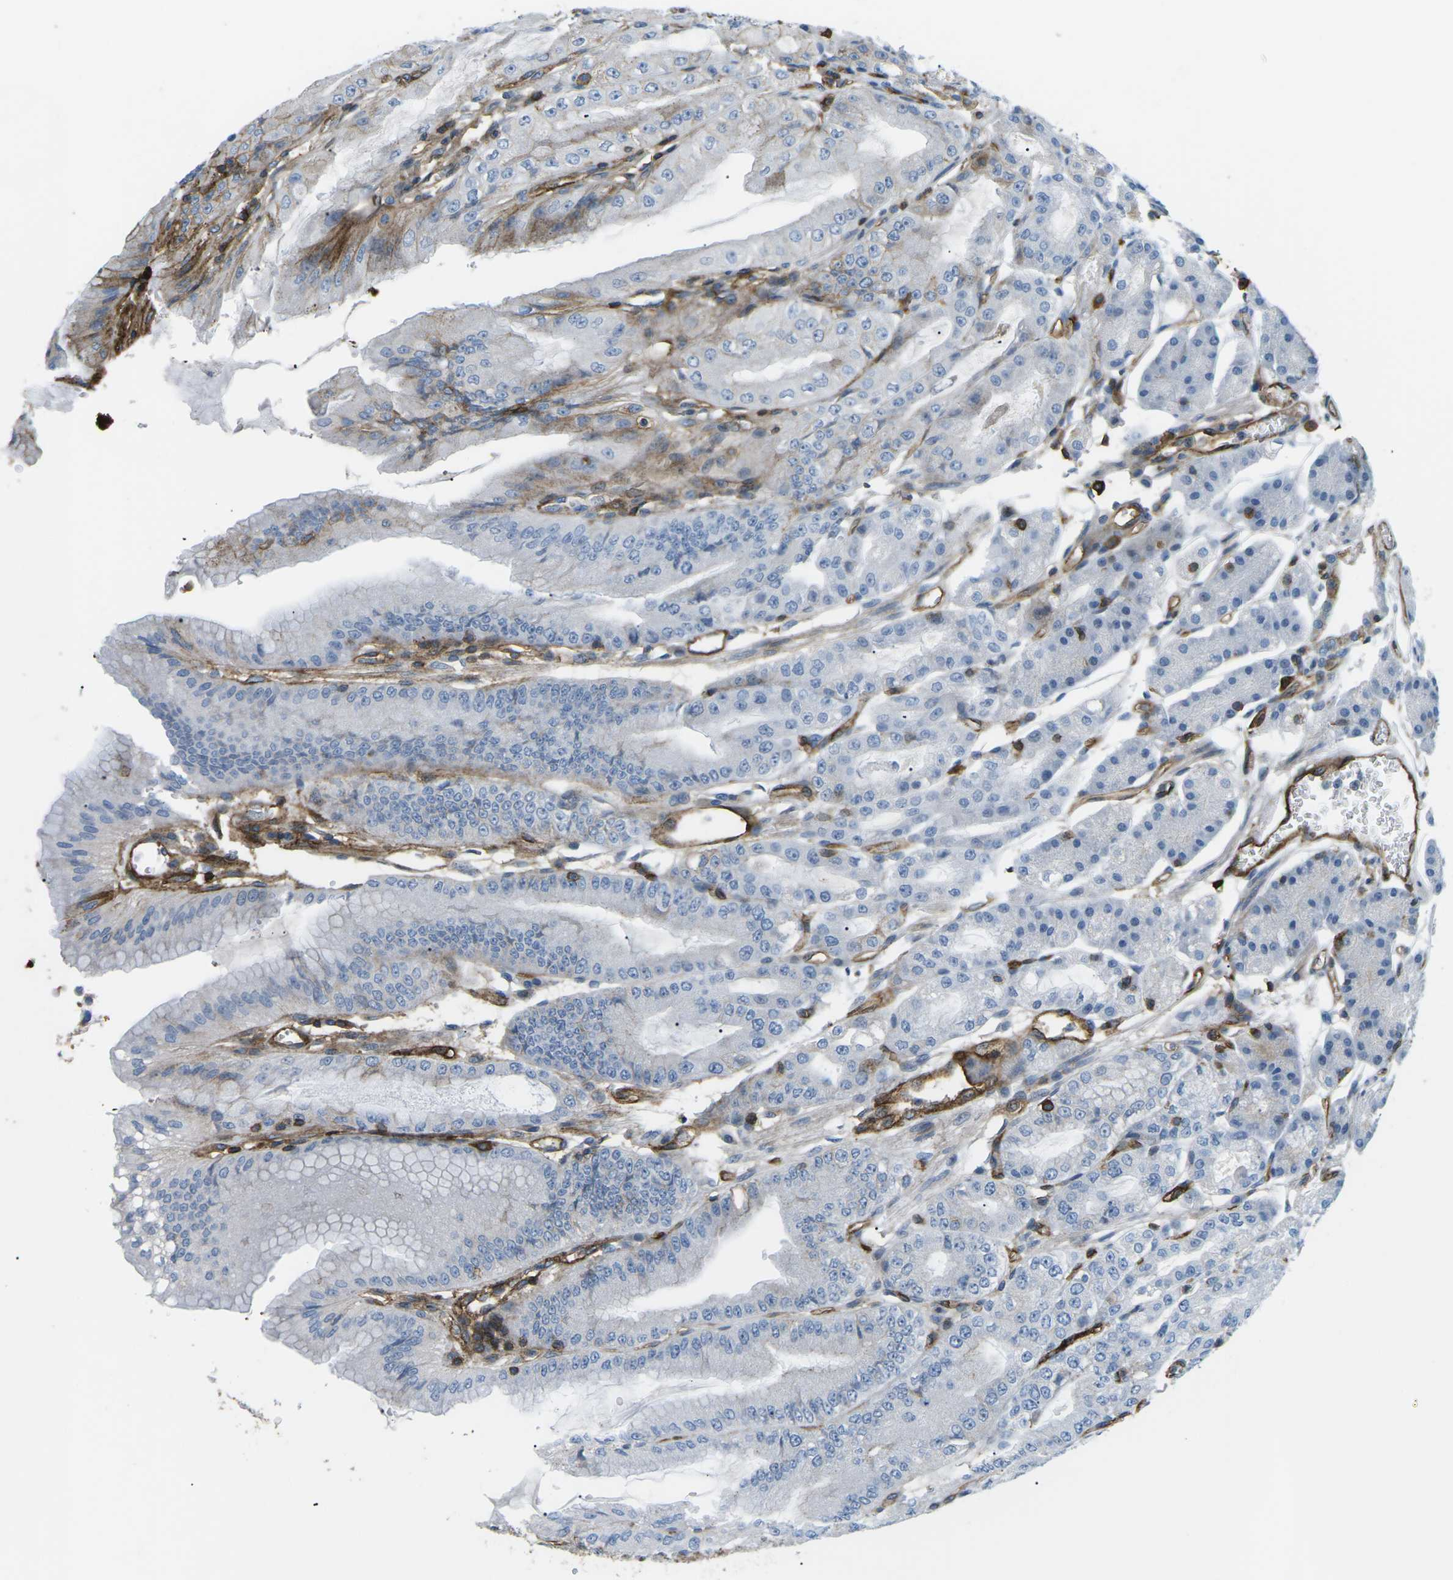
{"staining": {"intensity": "strong", "quantity": "25%-75%", "location": "cytoplasmic/membranous"}, "tissue": "stomach", "cell_type": "Glandular cells", "image_type": "normal", "snomed": [{"axis": "morphology", "description": "Normal tissue, NOS"}, {"axis": "topography", "description": "Stomach, lower"}], "caption": "Immunohistochemistry micrograph of benign stomach: human stomach stained using immunohistochemistry displays high levels of strong protein expression localized specifically in the cytoplasmic/membranous of glandular cells, appearing as a cytoplasmic/membranous brown color.", "gene": "HLA", "patient": {"sex": "male", "age": 71}}